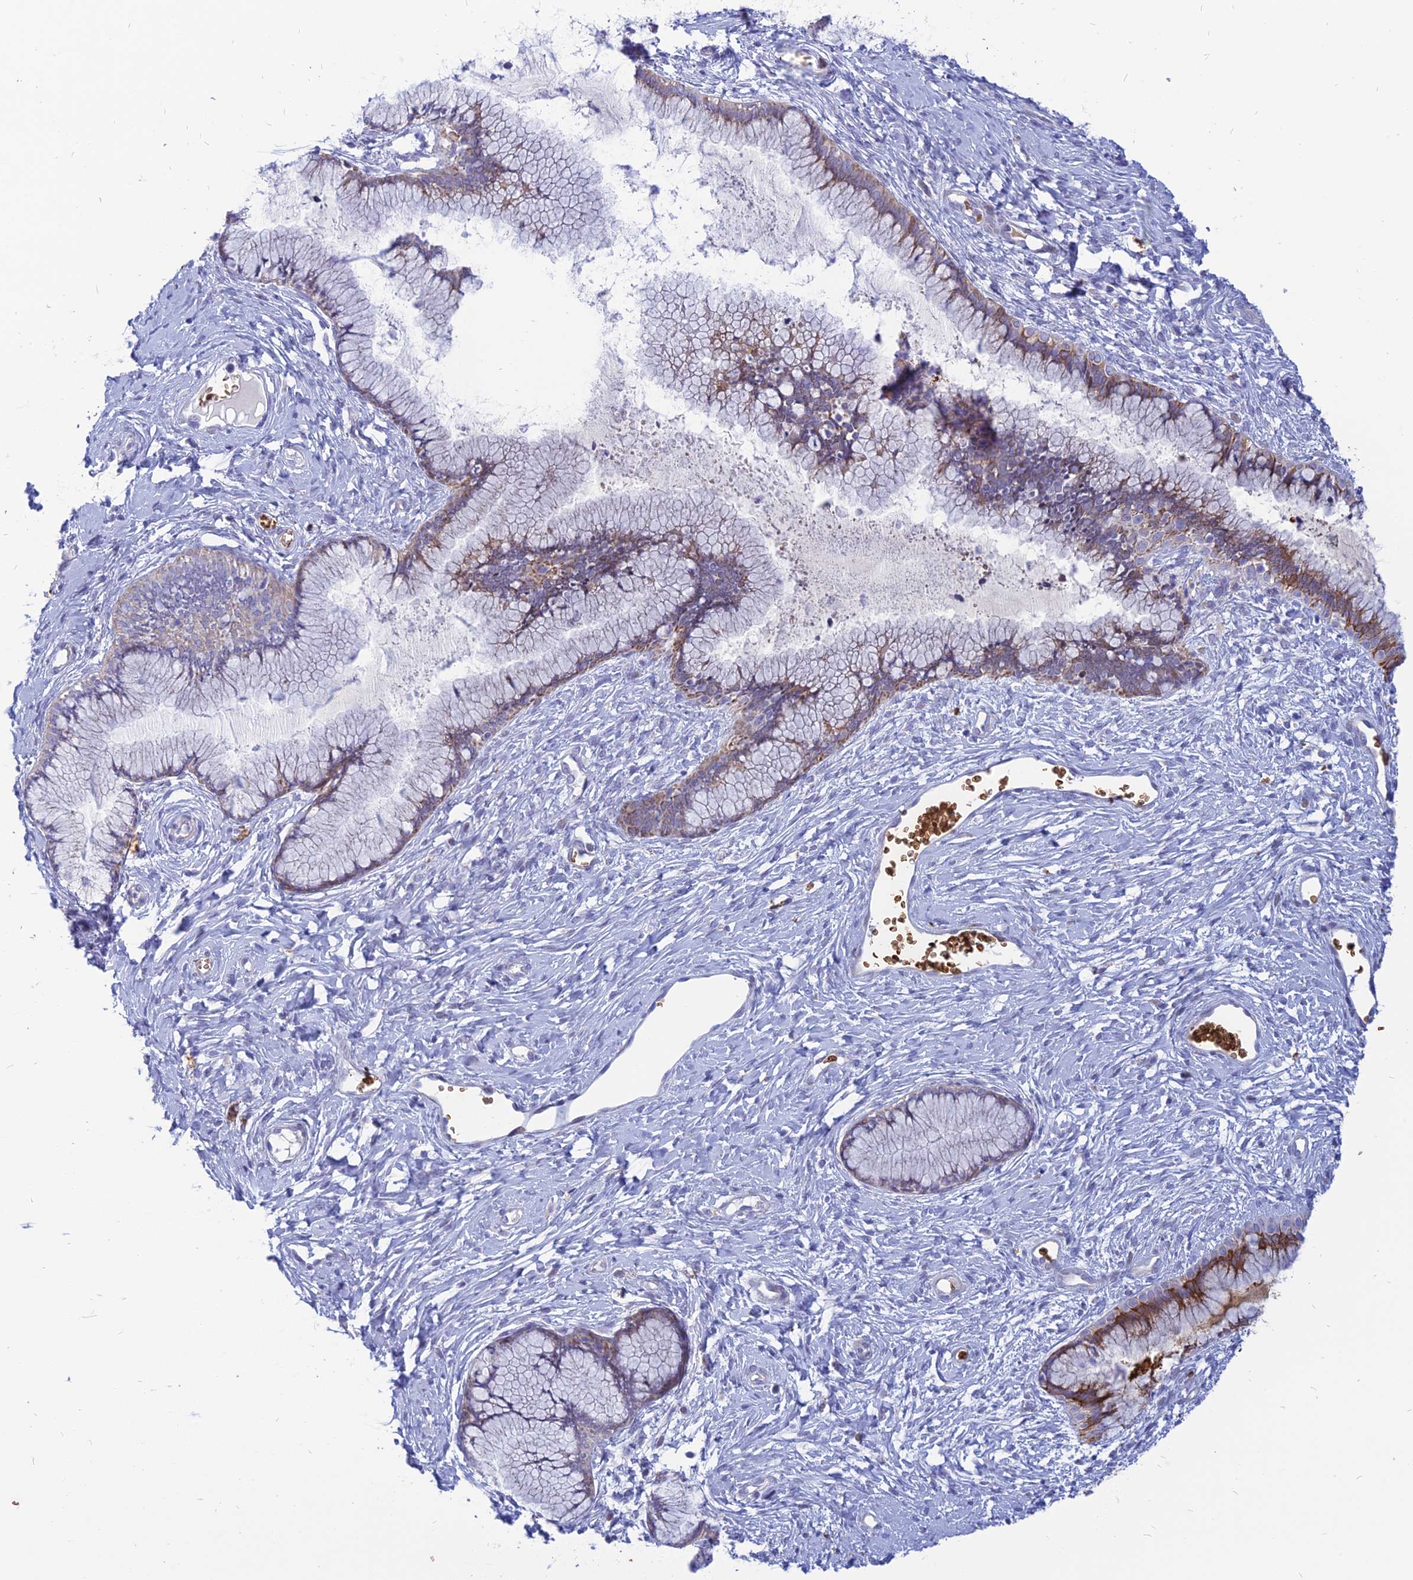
{"staining": {"intensity": "weak", "quantity": "<25%", "location": "cytoplasmic/membranous"}, "tissue": "cervix", "cell_type": "Glandular cells", "image_type": "normal", "snomed": [{"axis": "morphology", "description": "Normal tissue, NOS"}, {"axis": "topography", "description": "Cervix"}], "caption": "Cervix stained for a protein using IHC demonstrates no staining glandular cells.", "gene": "HHAT", "patient": {"sex": "female", "age": 42}}